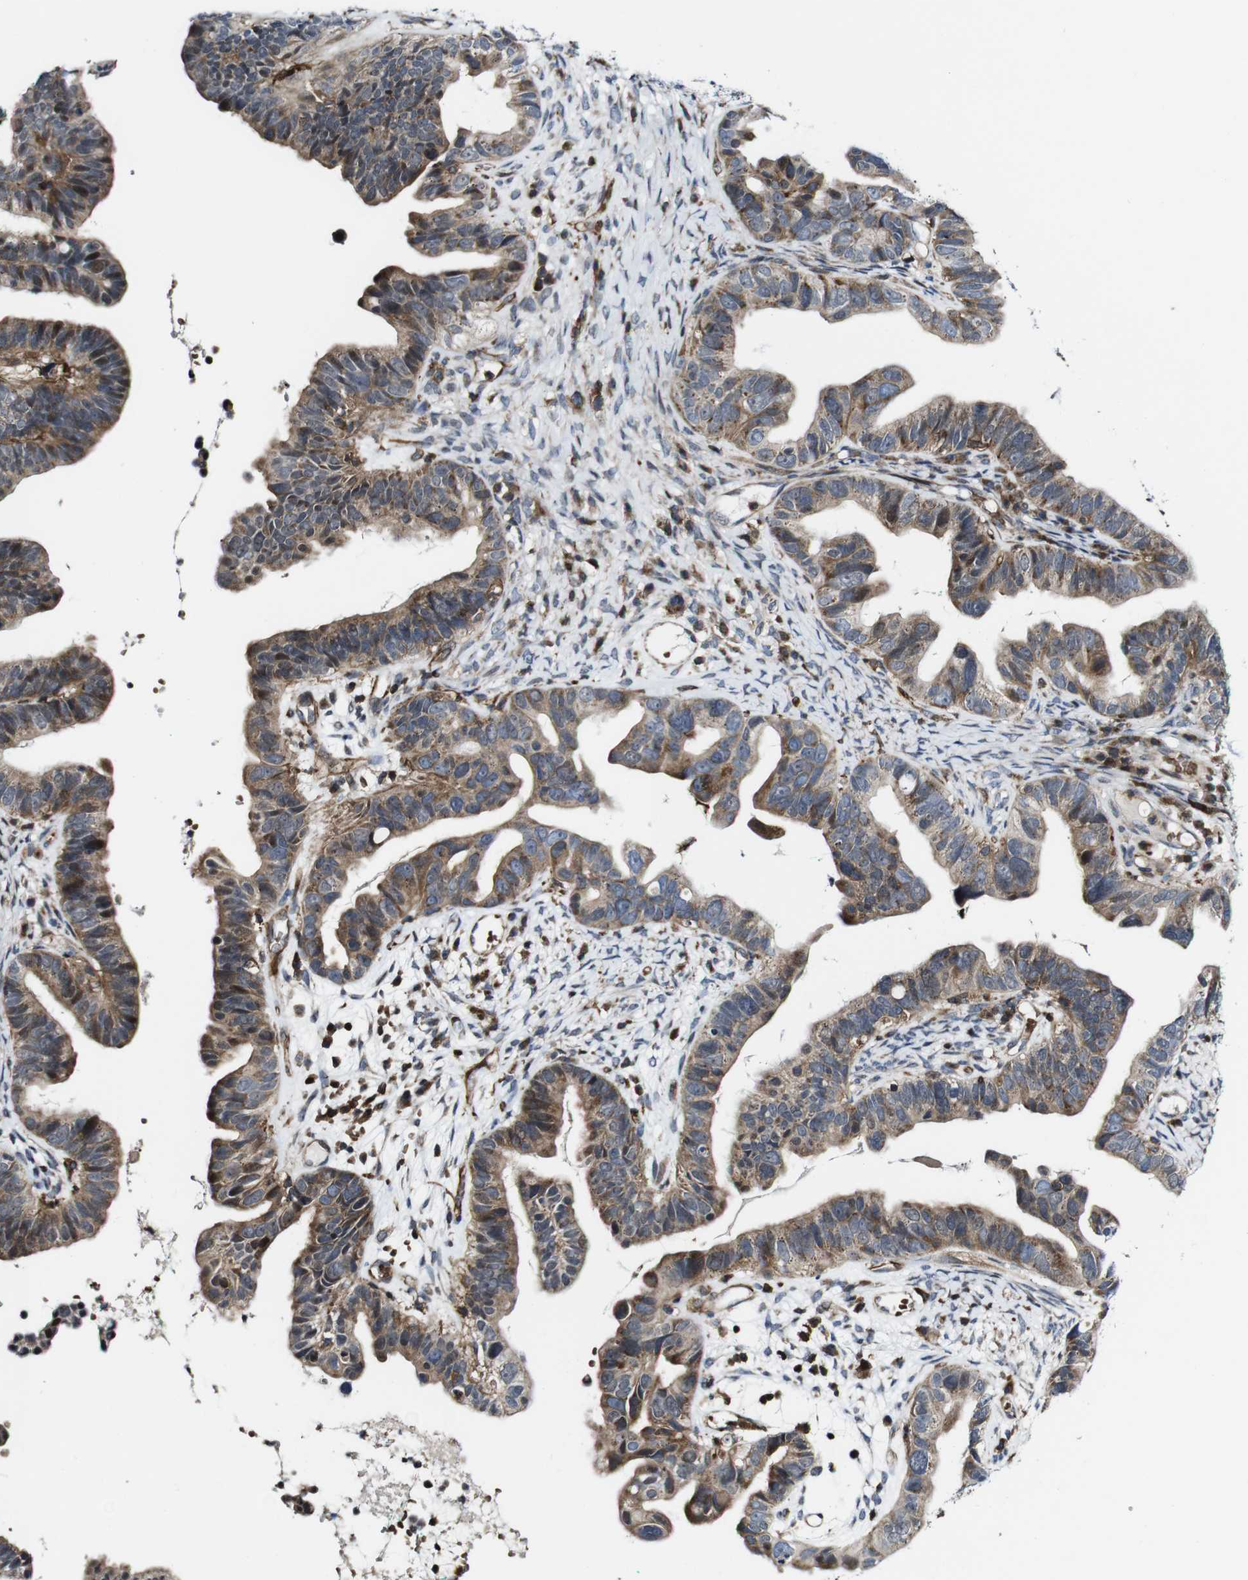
{"staining": {"intensity": "moderate", "quantity": ">75%", "location": "cytoplasmic/membranous,nuclear"}, "tissue": "ovarian cancer", "cell_type": "Tumor cells", "image_type": "cancer", "snomed": [{"axis": "morphology", "description": "Cystadenocarcinoma, serous, NOS"}, {"axis": "topography", "description": "Ovary"}], "caption": "Human ovarian serous cystadenocarcinoma stained with a protein marker reveals moderate staining in tumor cells.", "gene": "JAK2", "patient": {"sex": "female", "age": 56}}